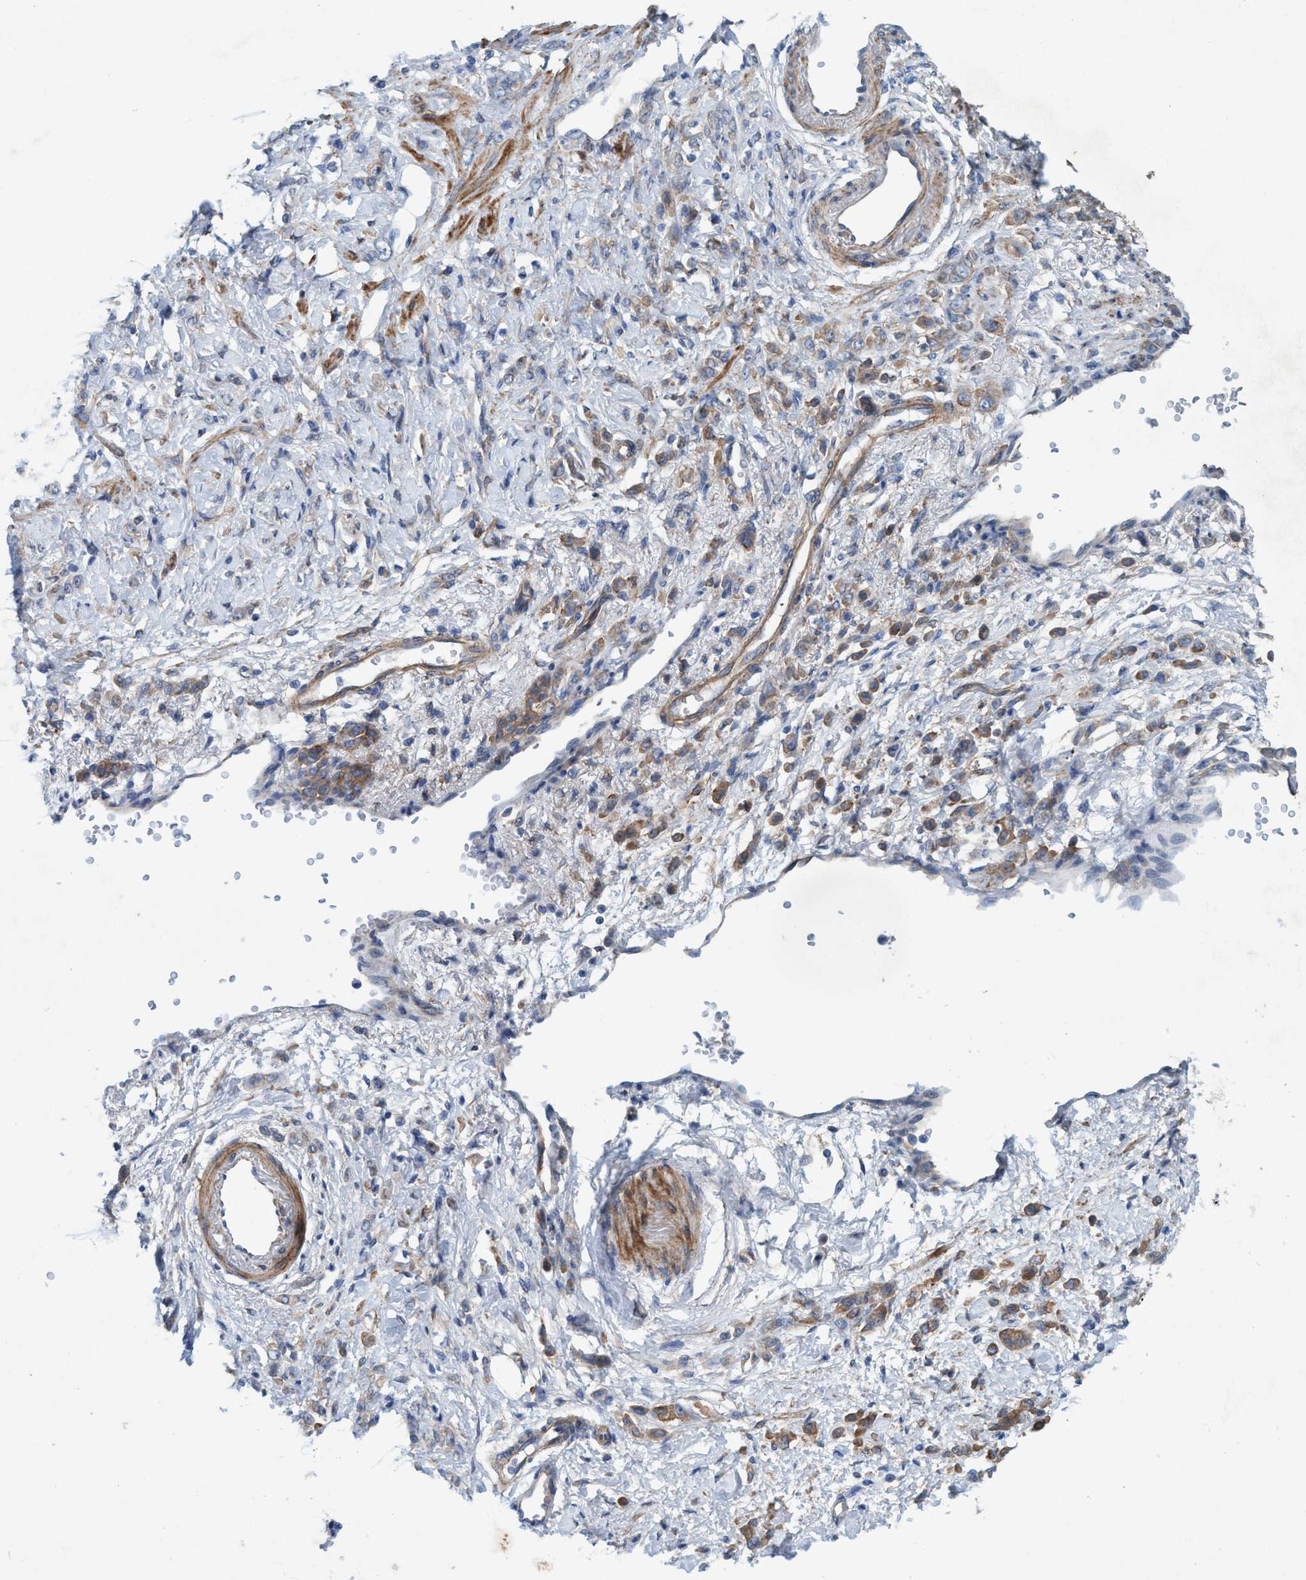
{"staining": {"intensity": "moderate", "quantity": "25%-75%", "location": "cytoplasmic/membranous"}, "tissue": "stomach cancer", "cell_type": "Tumor cells", "image_type": "cancer", "snomed": [{"axis": "morphology", "description": "Normal tissue, NOS"}, {"axis": "morphology", "description": "Adenocarcinoma, NOS"}, {"axis": "topography", "description": "Stomach"}], "caption": "Tumor cells demonstrate medium levels of moderate cytoplasmic/membranous expression in approximately 25%-75% of cells in stomach adenocarcinoma. (brown staining indicates protein expression, while blue staining denotes nuclei).", "gene": "GULP1", "patient": {"sex": "male", "age": 82}}